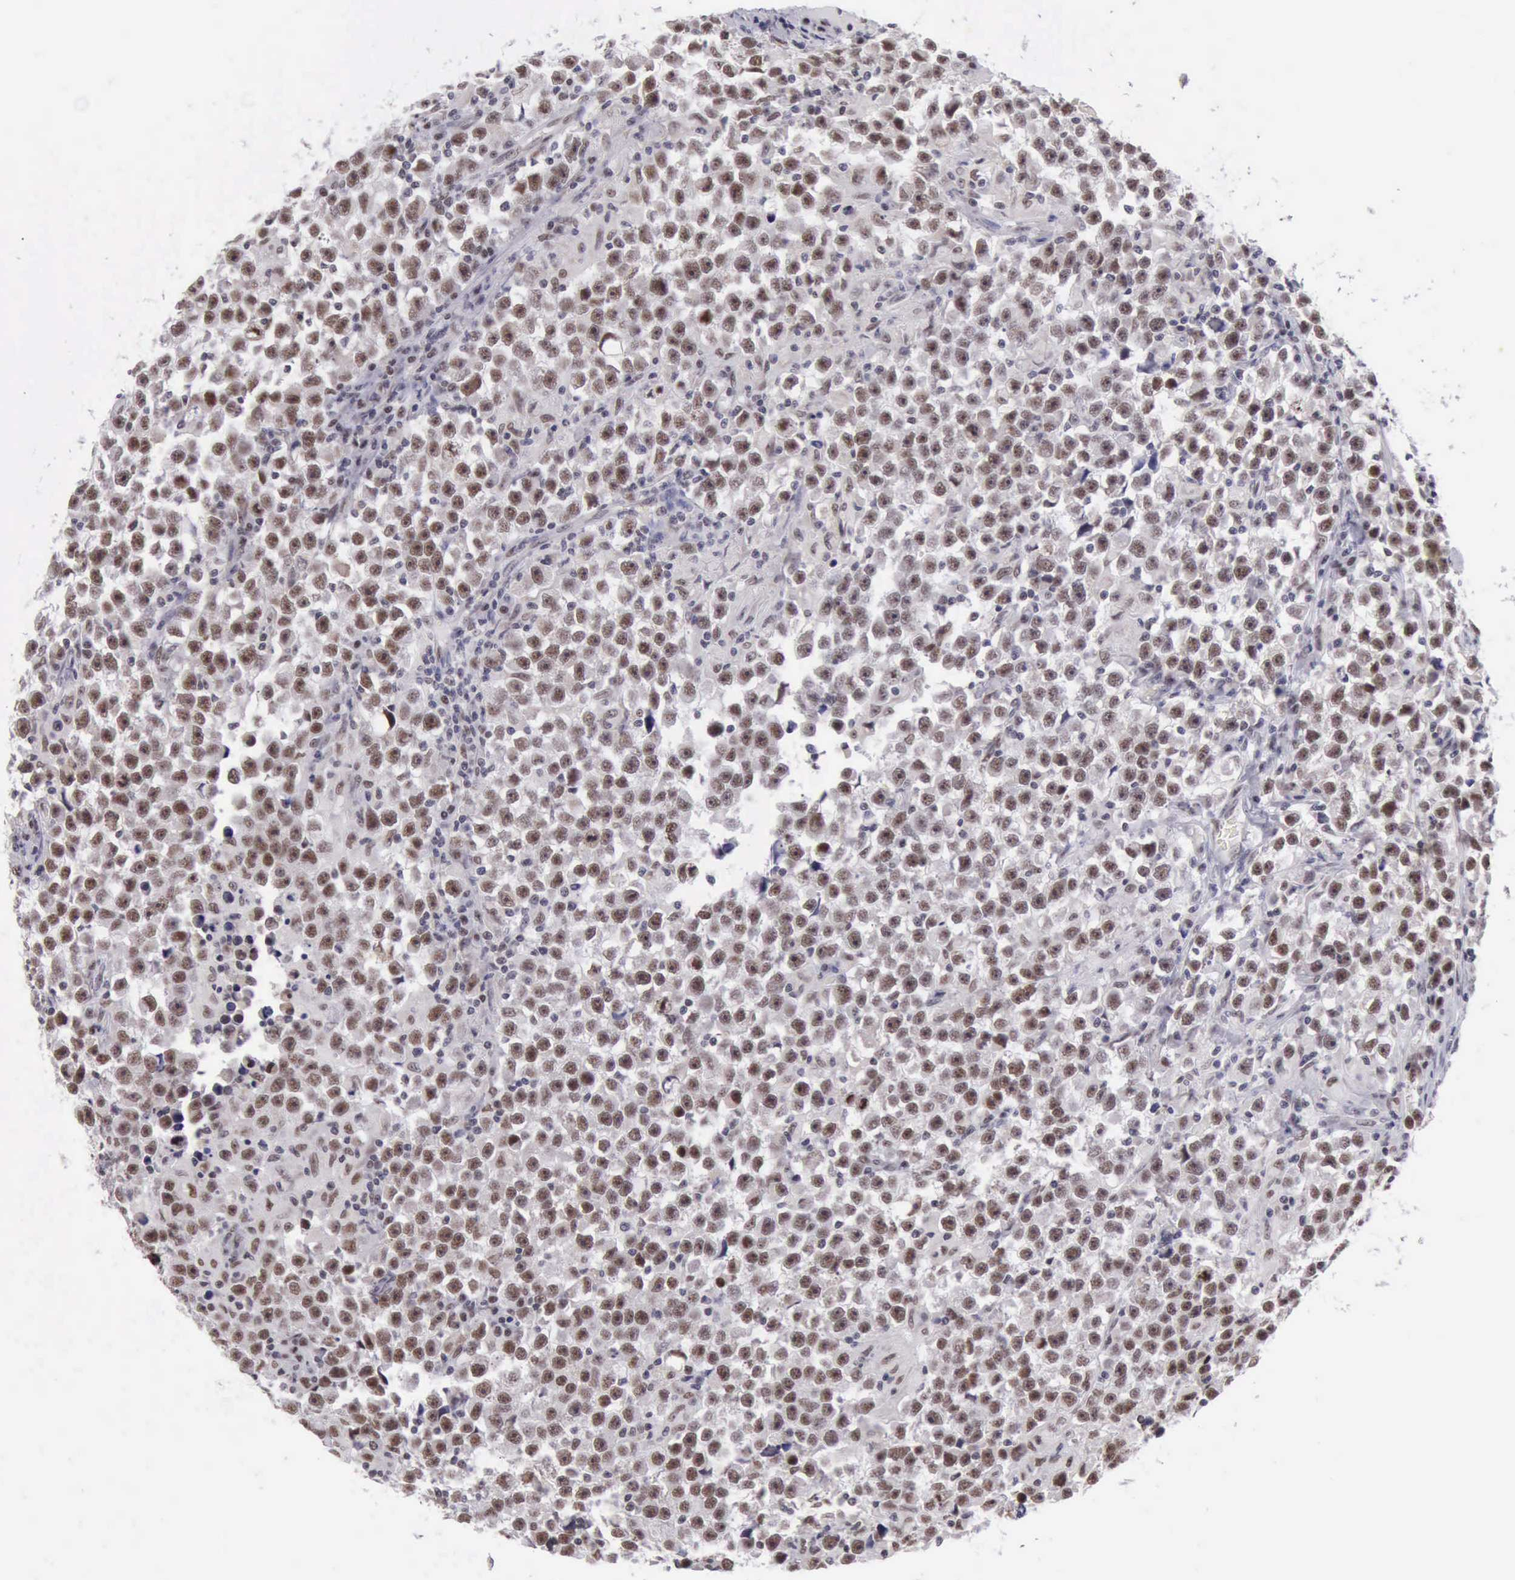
{"staining": {"intensity": "moderate", "quantity": ">75%", "location": "nuclear"}, "tissue": "testis cancer", "cell_type": "Tumor cells", "image_type": "cancer", "snomed": [{"axis": "morphology", "description": "Seminoma, NOS"}, {"axis": "topography", "description": "Testis"}], "caption": "High-power microscopy captured an IHC image of testis cancer (seminoma), revealing moderate nuclear staining in approximately >75% of tumor cells. Using DAB (3,3'-diaminobenzidine) (brown) and hematoxylin (blue) stains, captured at high magnification using brightfield microscopy.", "gene": "ERCC4", "patient": {"sex": "male", "age": 33}}